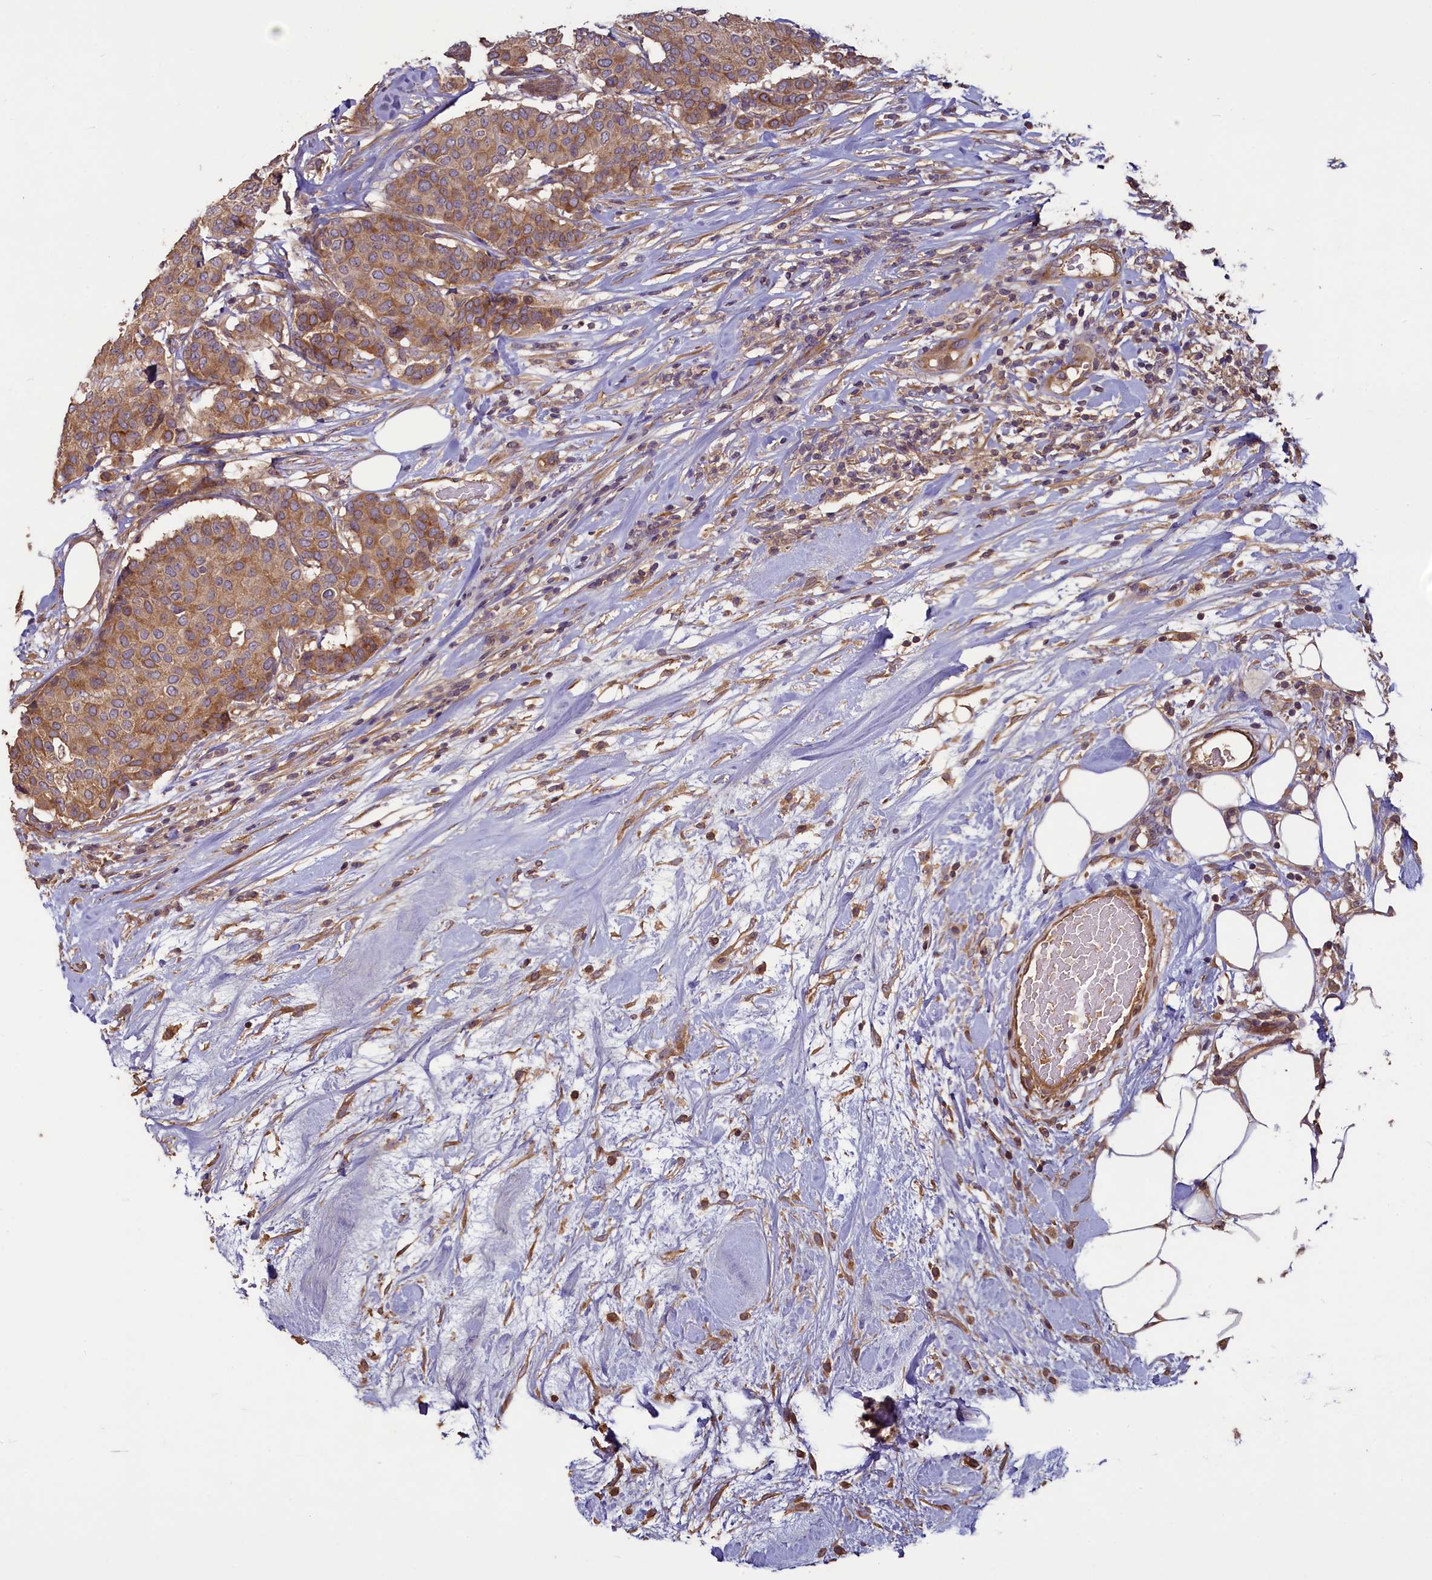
{"staining": {"intensity": "moderate", "quantity": ">75%", "location": "cytoplasmic/membranous"}, "tissue": "breast cancer", "cell_type": "Tumor cells", "image_type": "cancer", "snomed": [{"axis": "morphology", "description": "Duct carcinoma"}, {"axis": "topography", "description": "Breast"}], "caption": "IHC micrograph of neoplastic tissue: invasive ductal carcinoma (breast) stained using immunohistochemistry exhibits medium levels of moderate protein expression localized specifically in the cytoplasmic/membranous of tumor cells, appearing as a cytoplasmic/membranous brown color.", "gene": "NUDT6", "patient": {"sex": "female", "age": 75}}